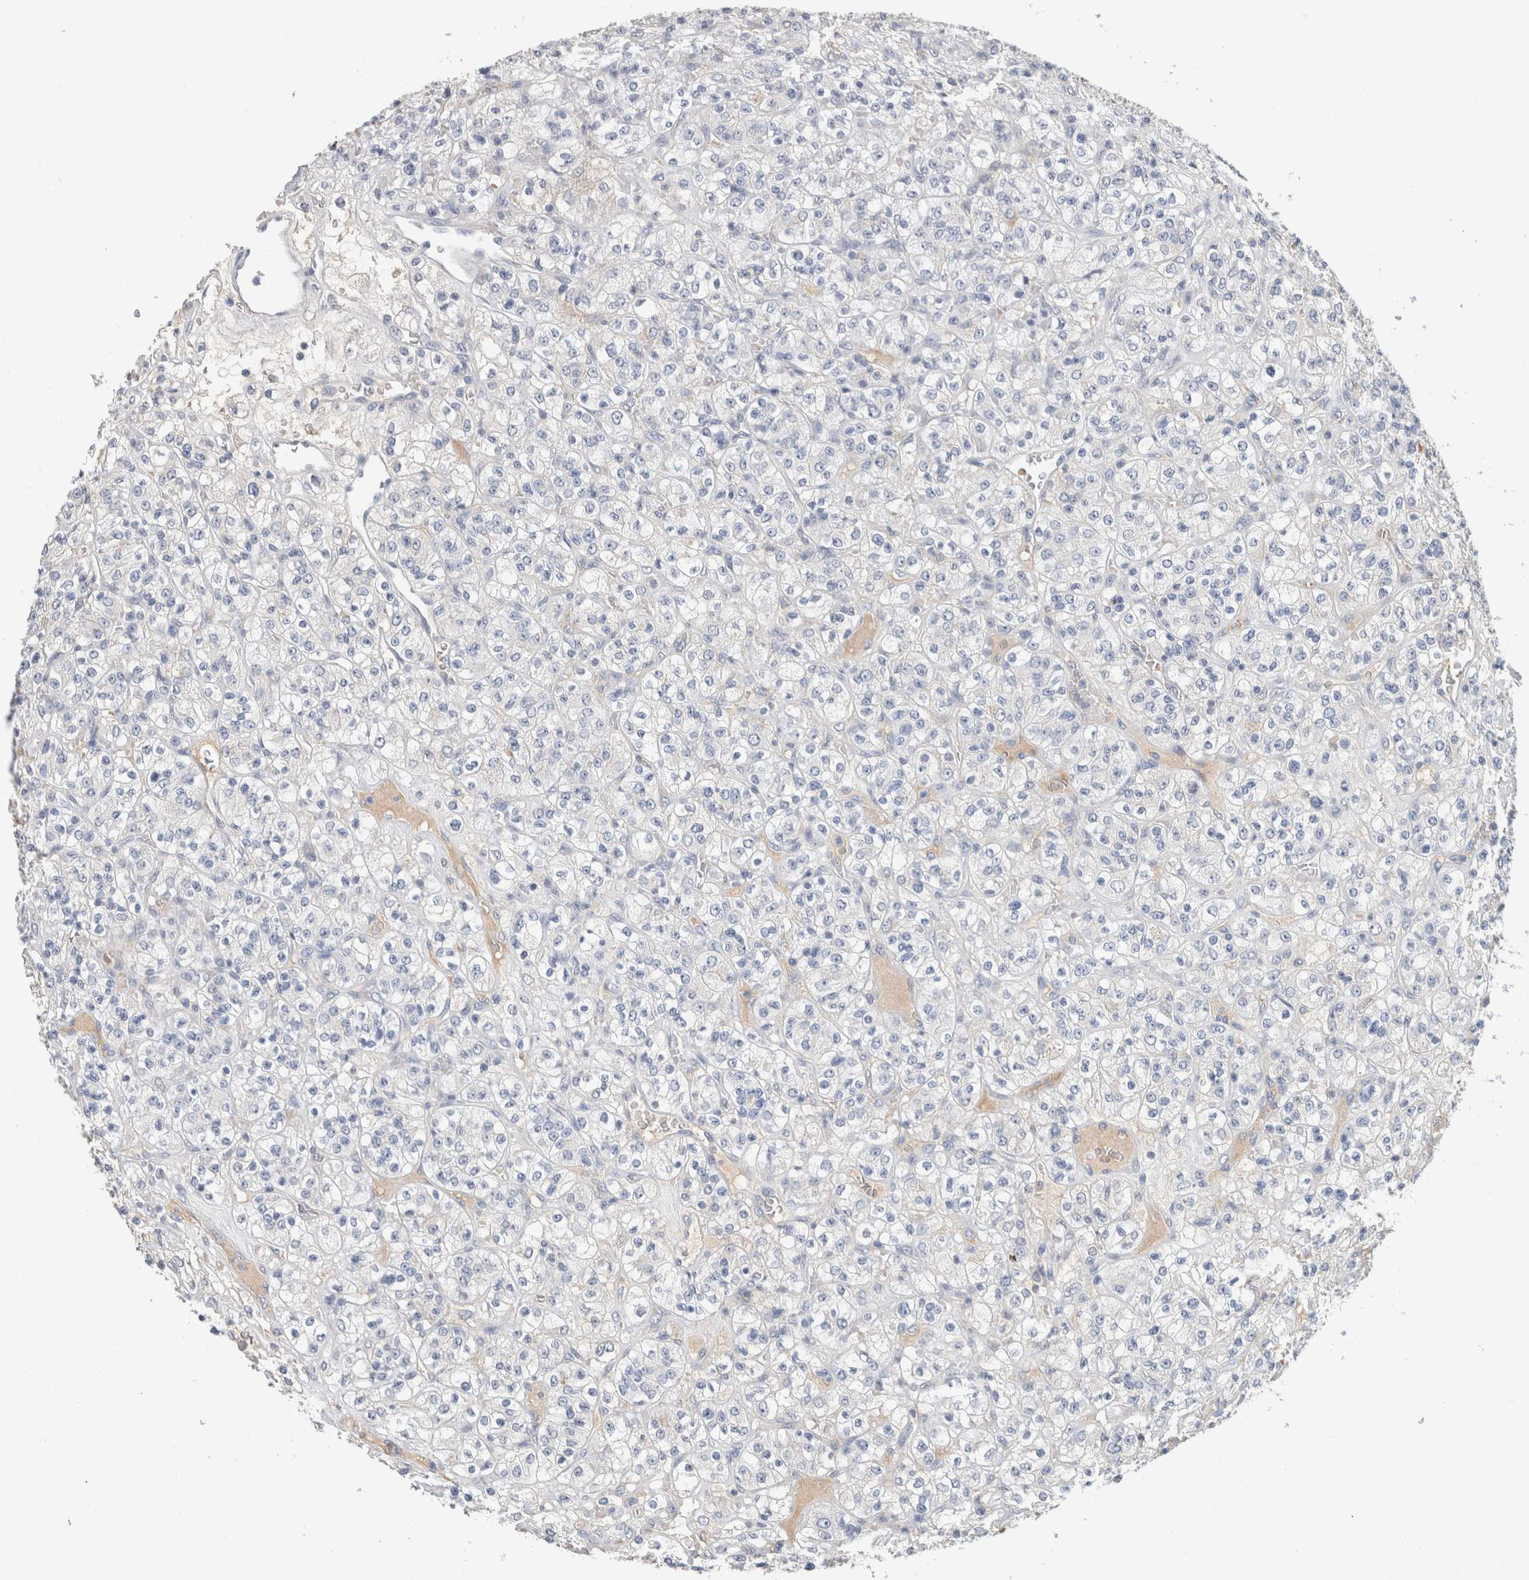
{"staining": {"intensity": "negative", "quantity": "none", "location": "none"}, "tissue": "renal cancer", "cell_type": "Tumor cells", "image_type": "cancer", "snomed": [{"axis": "morphology", "description": "Normal tissue, NOS"}, {"axis": "morphology", "description": "Adenocarcinoma, NOS"}, {"axis": "topography", "description": "Kidney"}], "caption": "An image of human renal cancer is negative for staining in tumor cells.", "gene": "SCGB1A1", "patient": {"sex": "female", "age": 72}}